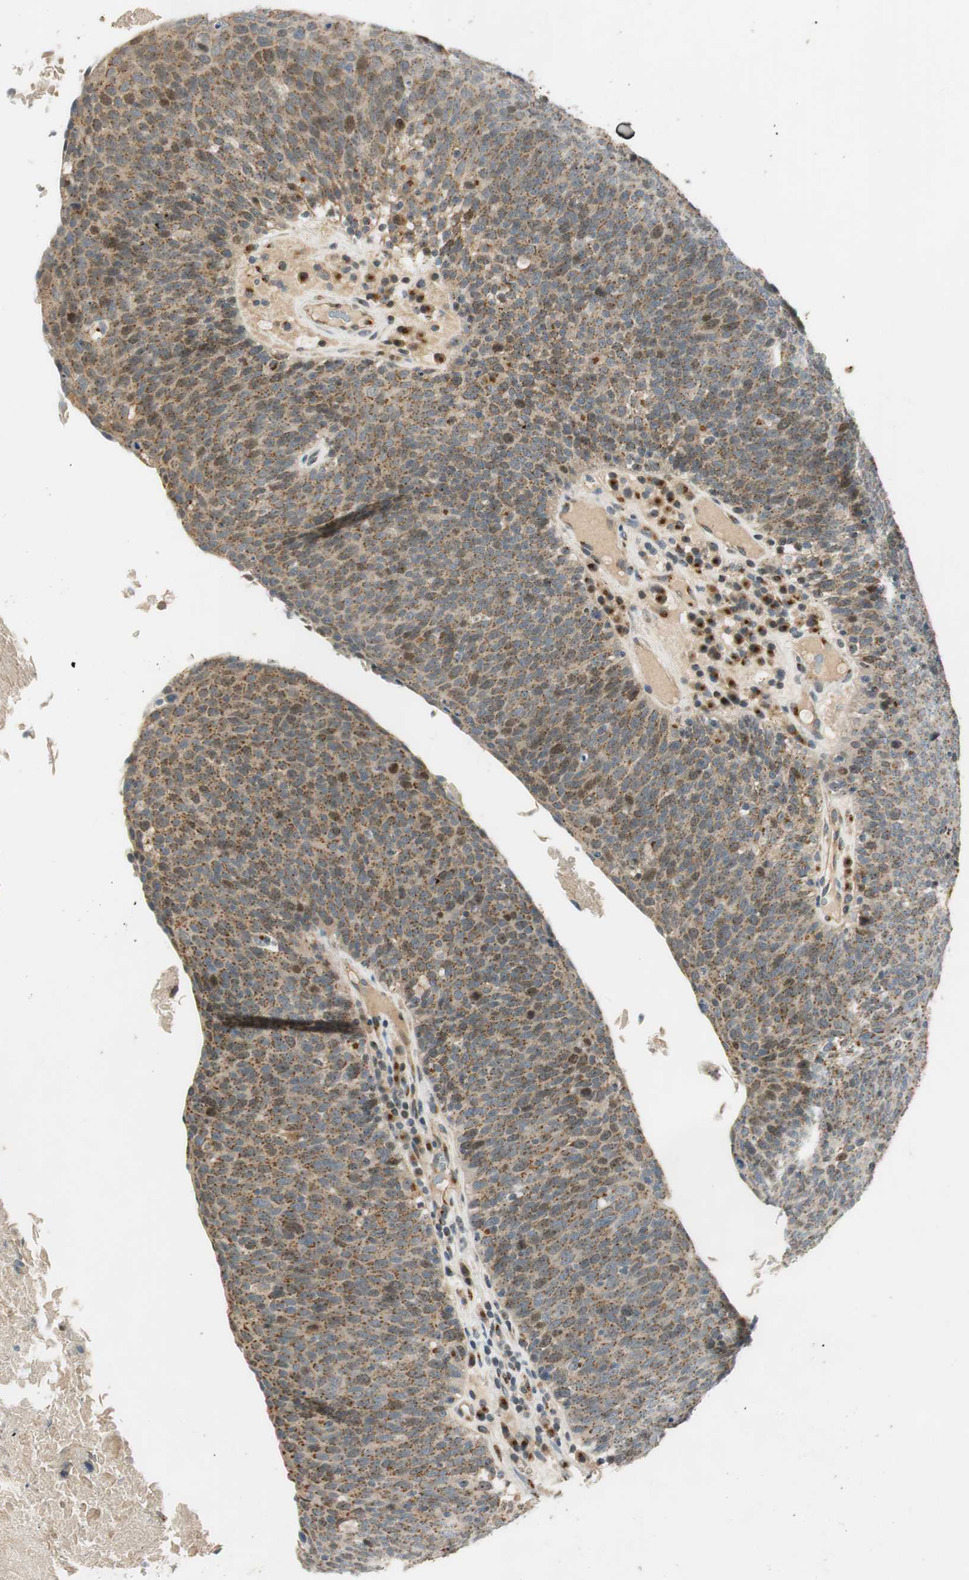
{"staining": {"intensity": "weak", "quantity": ">75%", "location": "cytoplasmic/membranous"}, "tissue": "head and neck cancer", "cell_type": "Tumor cells", "image_type": "cancer", "snomed": [{"axis": "morphology", "description": "Squamous cell carcinoma, NOS"}, {"axis": "morphology", "description": "Squamous cell carcinoma, metastatic, NOS"}, {"axis": "topography", "description": "Lymph node"}, {"axis": "topography", "description": "Head-Neck"}], "caption": "An IHC image of neoplastic tissue is shown. Protein staining in brown highlights weak cytoplasmic/membranous positivity in head and neck cancer within tumor cells.", "gene": "NEO1", "patient": {"sex": "male", "age": 62}}